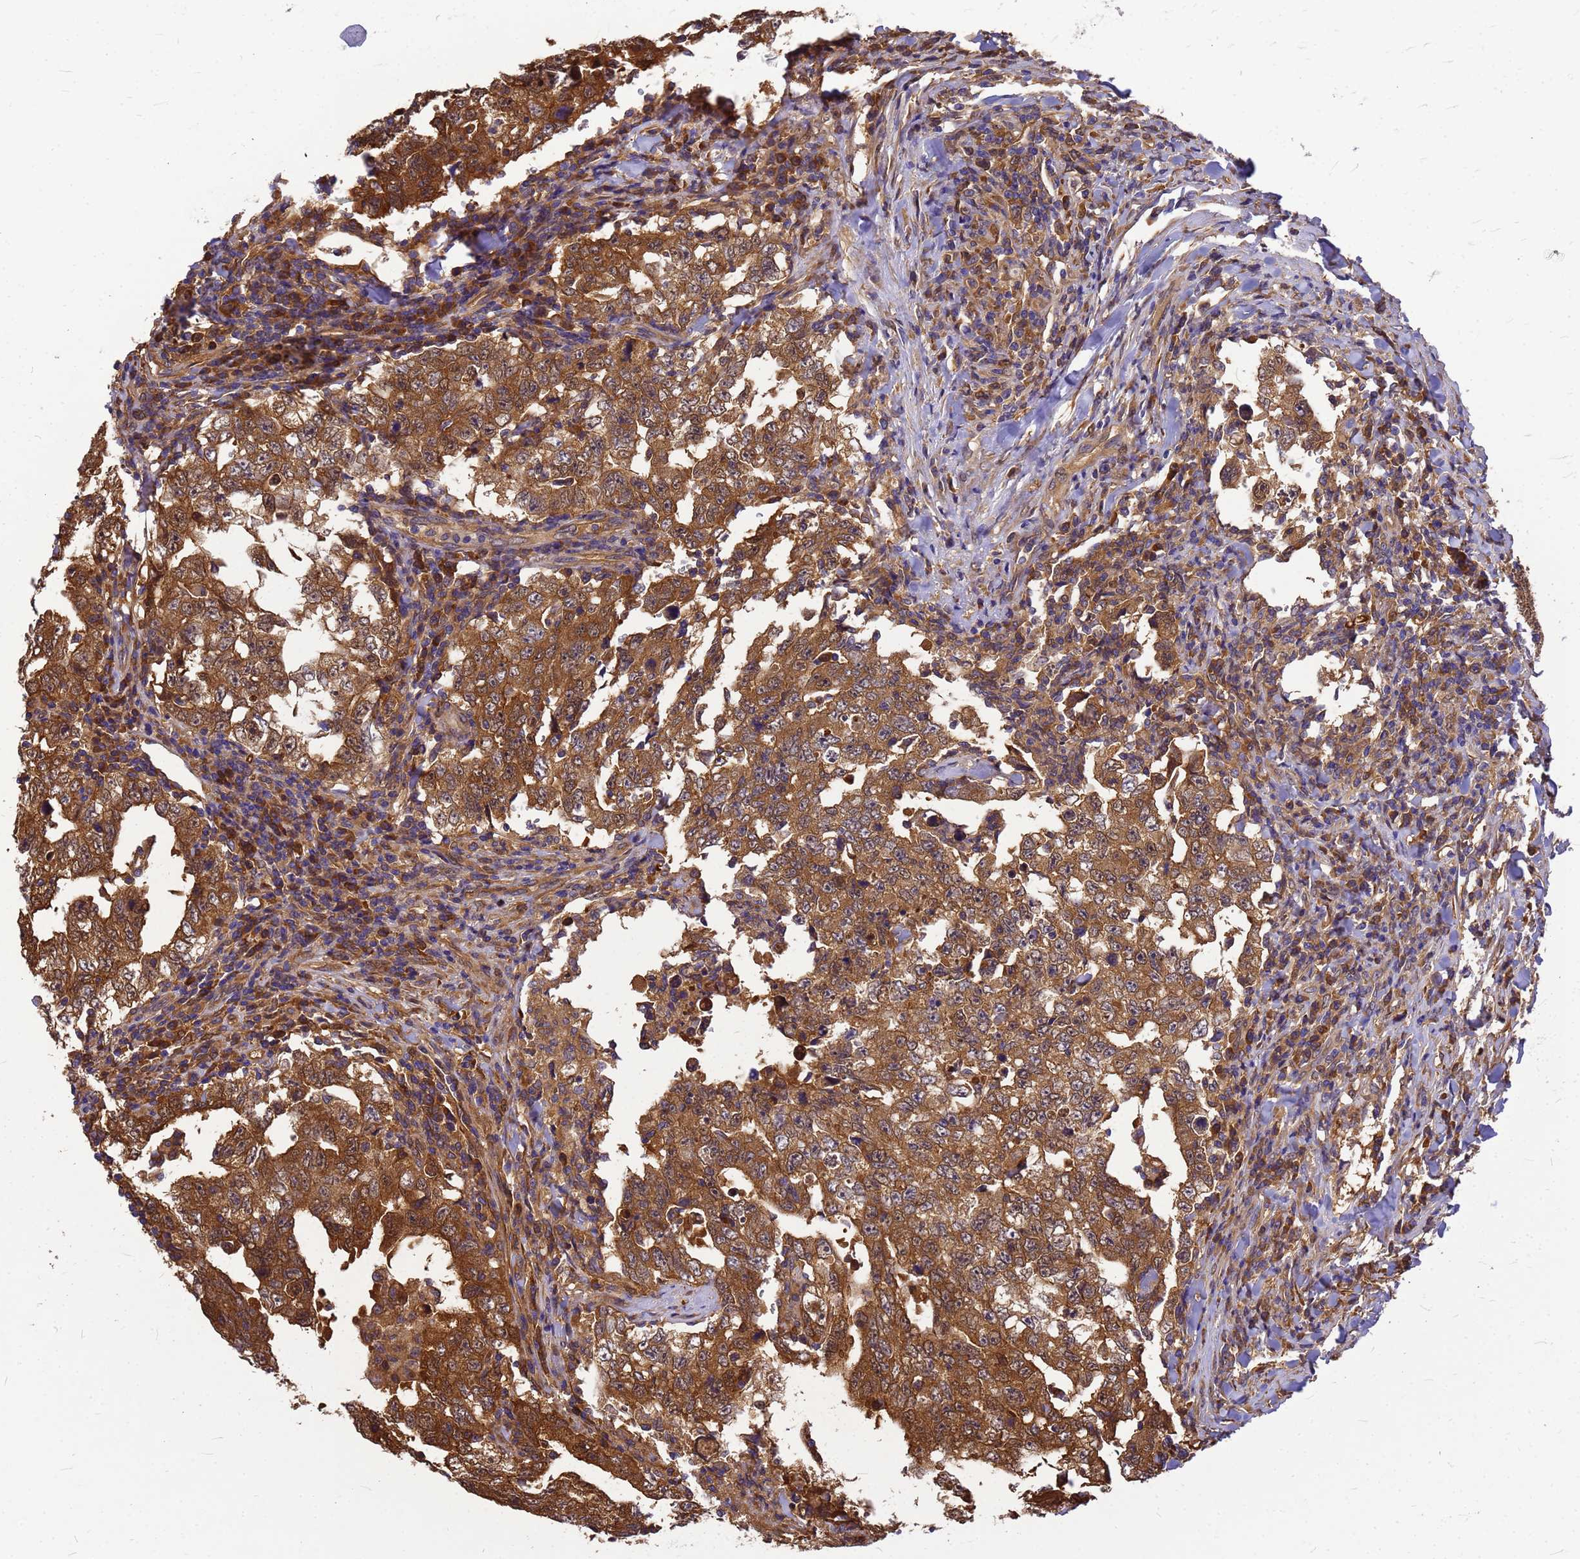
{"staining": {"intensity": "moderate", "quantity": ">75%", "location": "cytoplasmic/membranous"}, "tissue": "testis cancer", "cell_type": "Tumor cells", "image_type": "cancer", "snomed": [{"axis": "morphology", "description": "Carcinoma, Embryonal, NOS"}, {"axis": "topography", "description": "Testis"}], "caption": "Immunohistochemical staining of testis embryonal carcinoma demonstrates medium levels of moderate cytoplasmic/membranous positivity in about >75% of tumor cells. The staining is performed using DAB (3,3'-diaminobenzidine) brown chromogen to label protein expression. The nuclei are counter-stained blue using hematoxylin.", "gene": "GID4", "patient": {"sex": "male", "age": 26}}